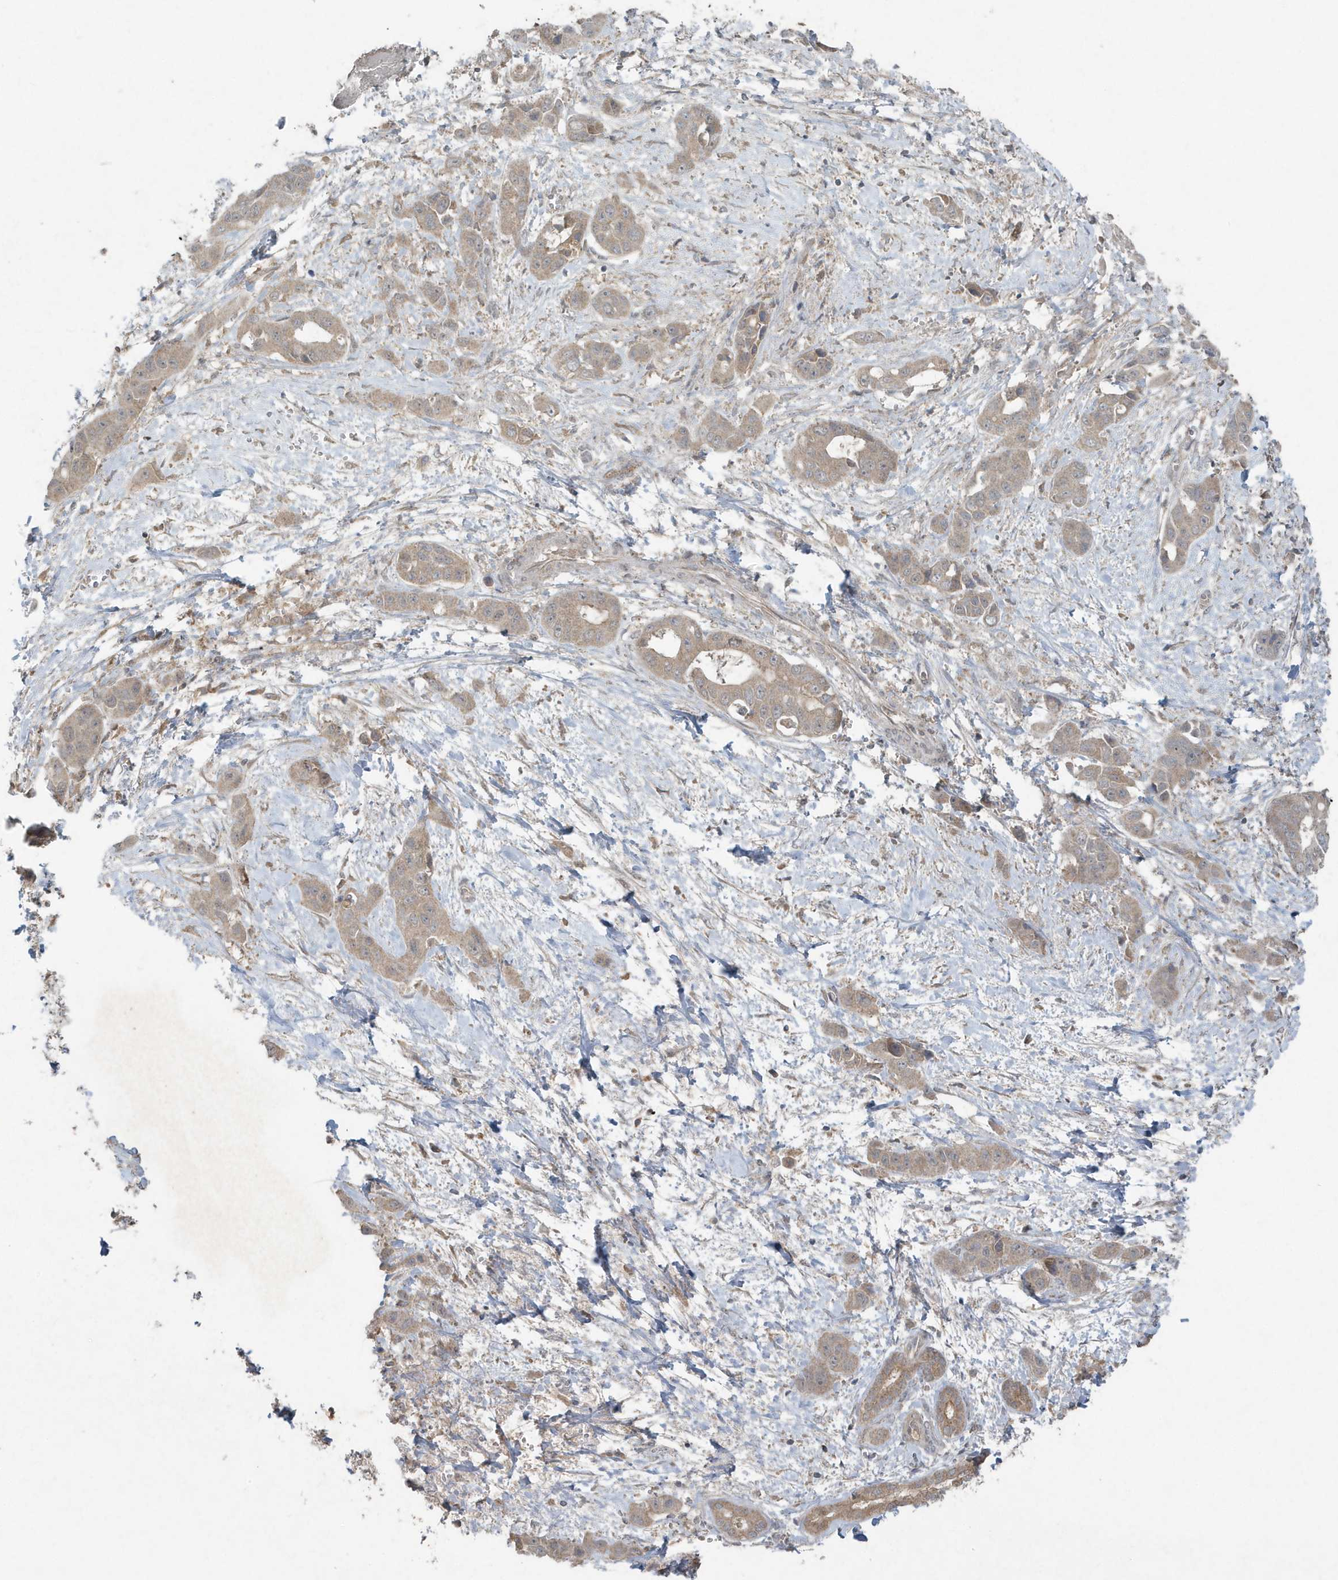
{"staining": {"intensity": "weak", "quantity": ">75%", "location": "cytoplasmic/membranous"}, "tissue": "liver cancer", "cell_type": "Tumor cells", "image_type": "cancer", "snomed": [{"axis": "morphology", "description": "Cholangiocarcinoma"}, {"axis": "topography", "description": "Liver"}], "caption": "Protein analysis of liver cancer (cholangiocarcinoma) tissue reveals weak cytoplasmic/membranous positivity in about >75% of tumor cells. Nuclei are stained in blue.", "gene": "C1RL", "patient": {"sex": "female", "age": 52}}